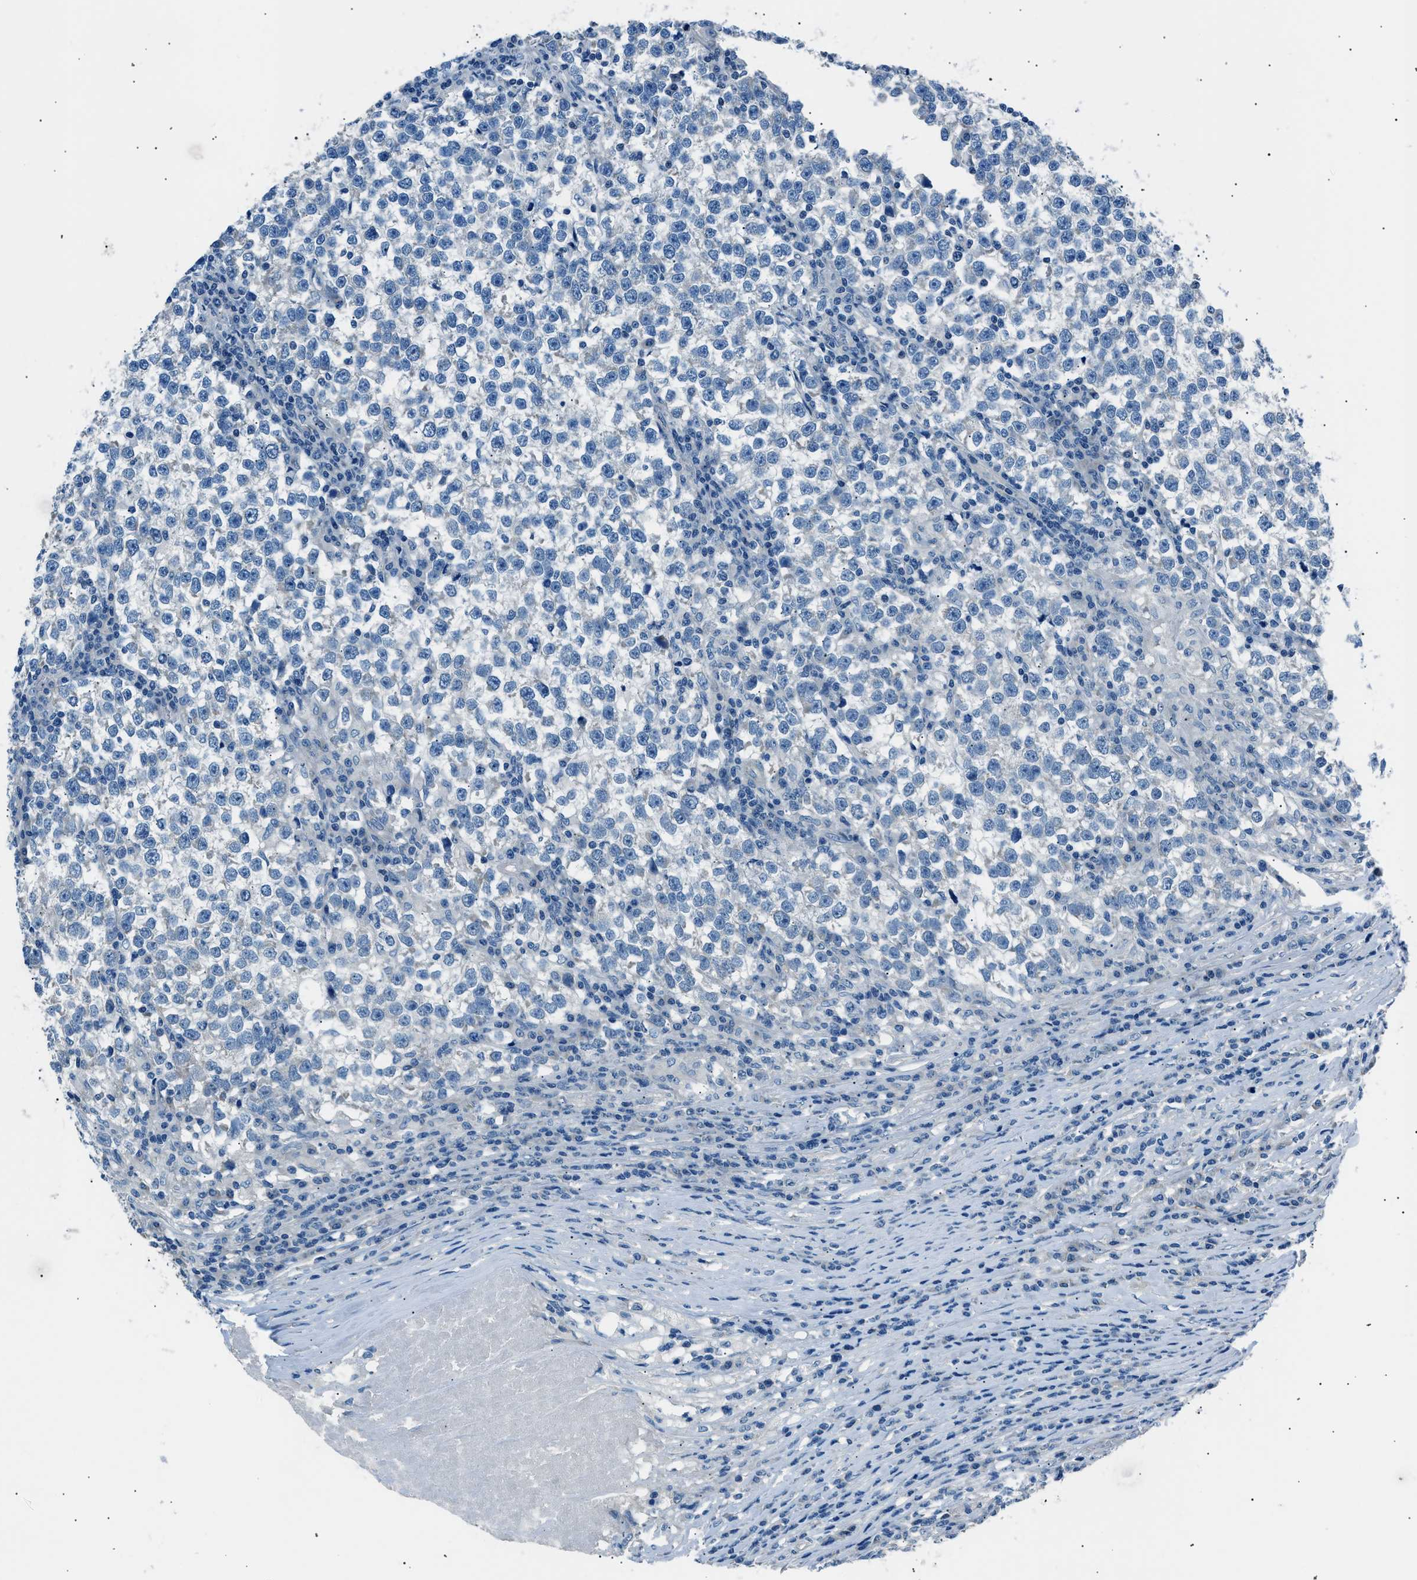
{"staining": {"intensity": "negative", "quantity": "none", "location": "none"}, "tissue": "testis cancer", "cell_type": "Tumor cells", "image_type": "cancer", "snomed": [{"axis": "morphology", "description": "Normal tissue, NOS"}, {"axis": "morphology", "description": "Seminoma, NOS"}, {"axis": "topography", "description": "Testis"}], "caption": "Tumor cells are negative for brown protein staining in testis cancer (seminoma). Nuclei are stained in blue.", "gene": "LRRC37B", "patient": {"sex": "male", "age": 43}}